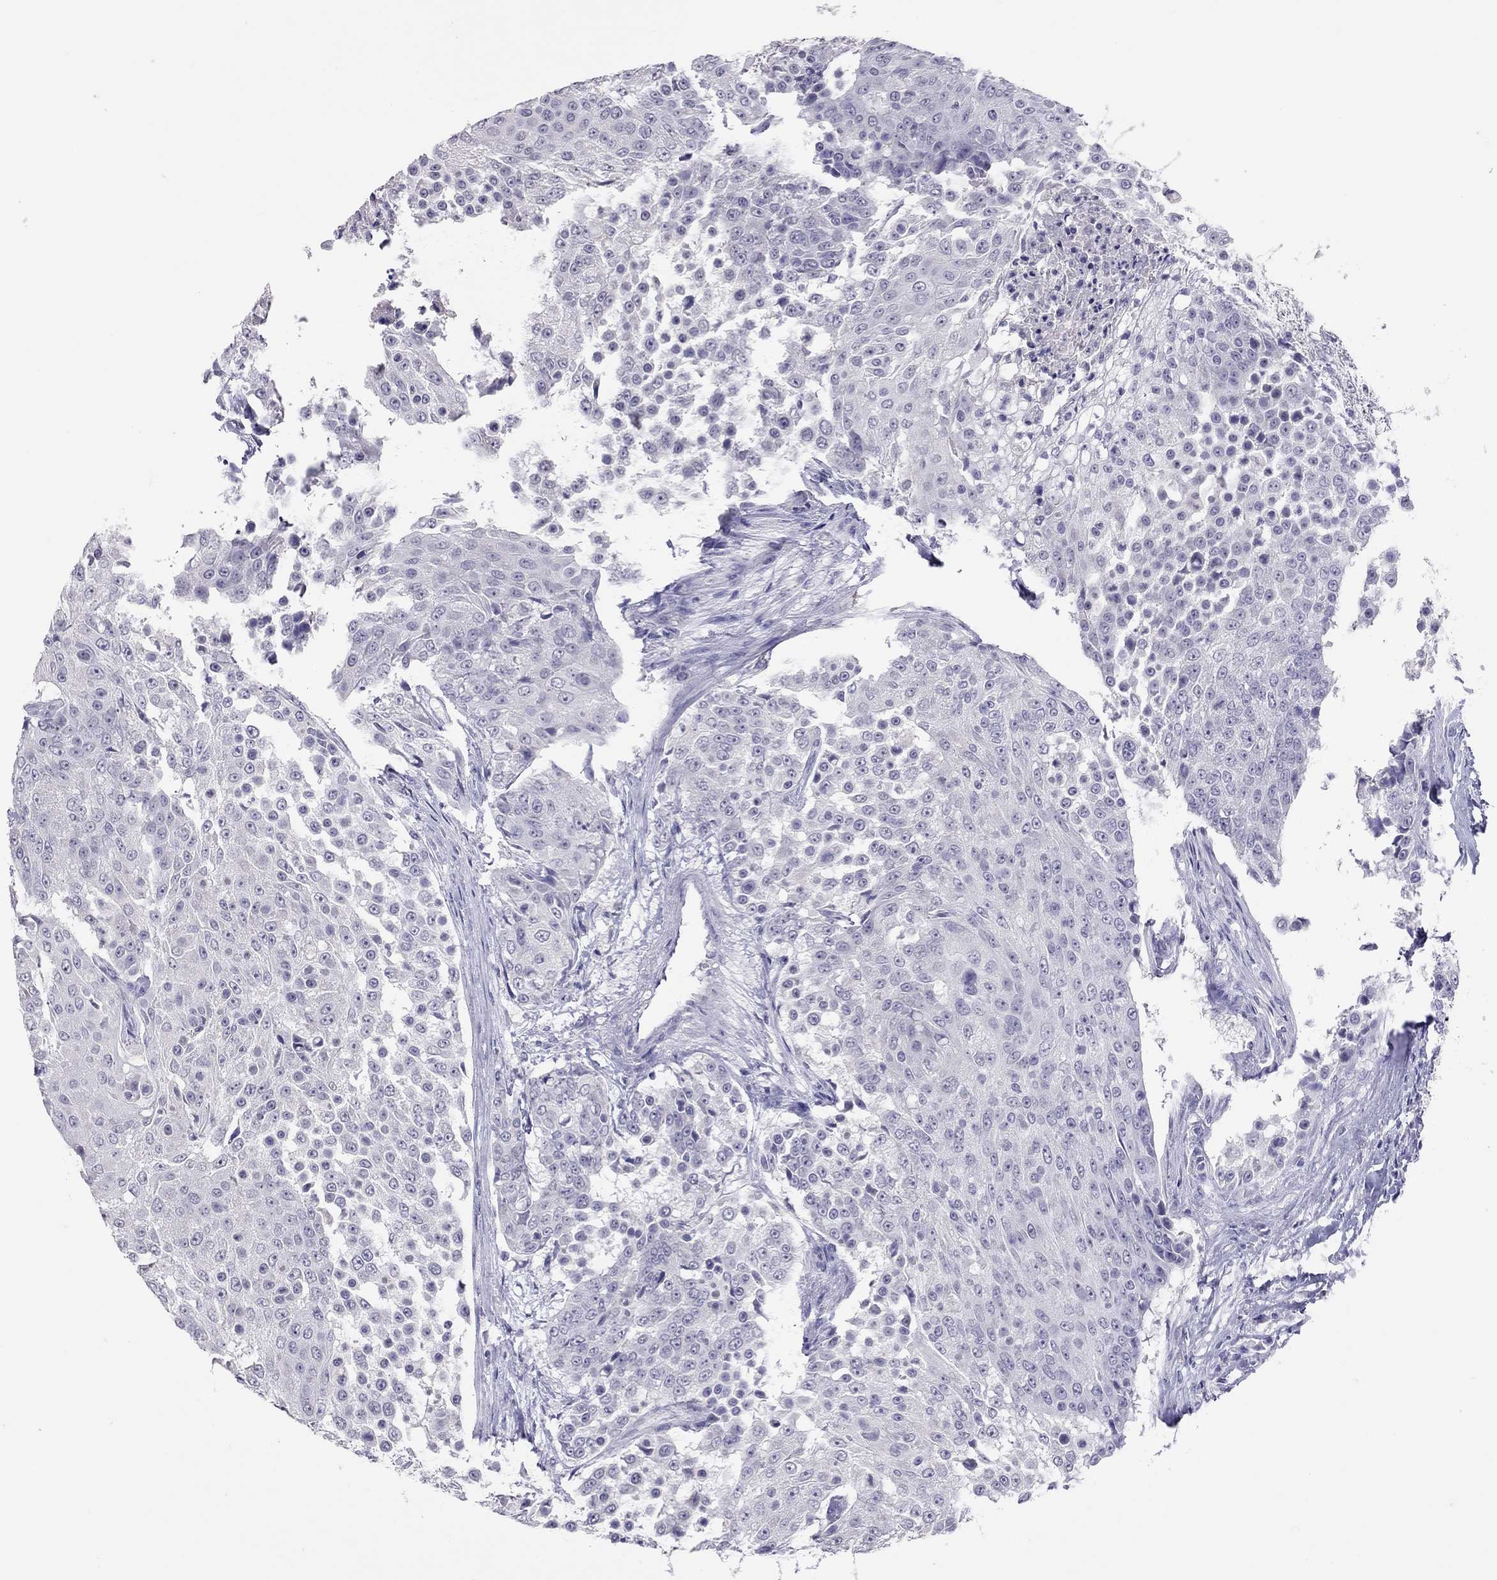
{"staining": {"intensity": "negative", "quantity": "none", "location": "none"}, "tissue": "urothelial cancer", "cell_type": "Tumor cells", "image_type": "cancer", "snomed": [{"axis": "morphology", "description": "Urothelial carcinoma, High grade"}, {"axis": "topography", "description": "Urinary bladder"}], "caption": "Immunohistochemistry of urothelial cancer exhibits no expression in tumor cells. The staining is performed using DAB (3,3'-diaminobenzidine) brown chromogen with nuclei counter-stained in using hematoxylin.", "gene": "SLAMF1", "patient": {"sex": "female", "age": 63}}